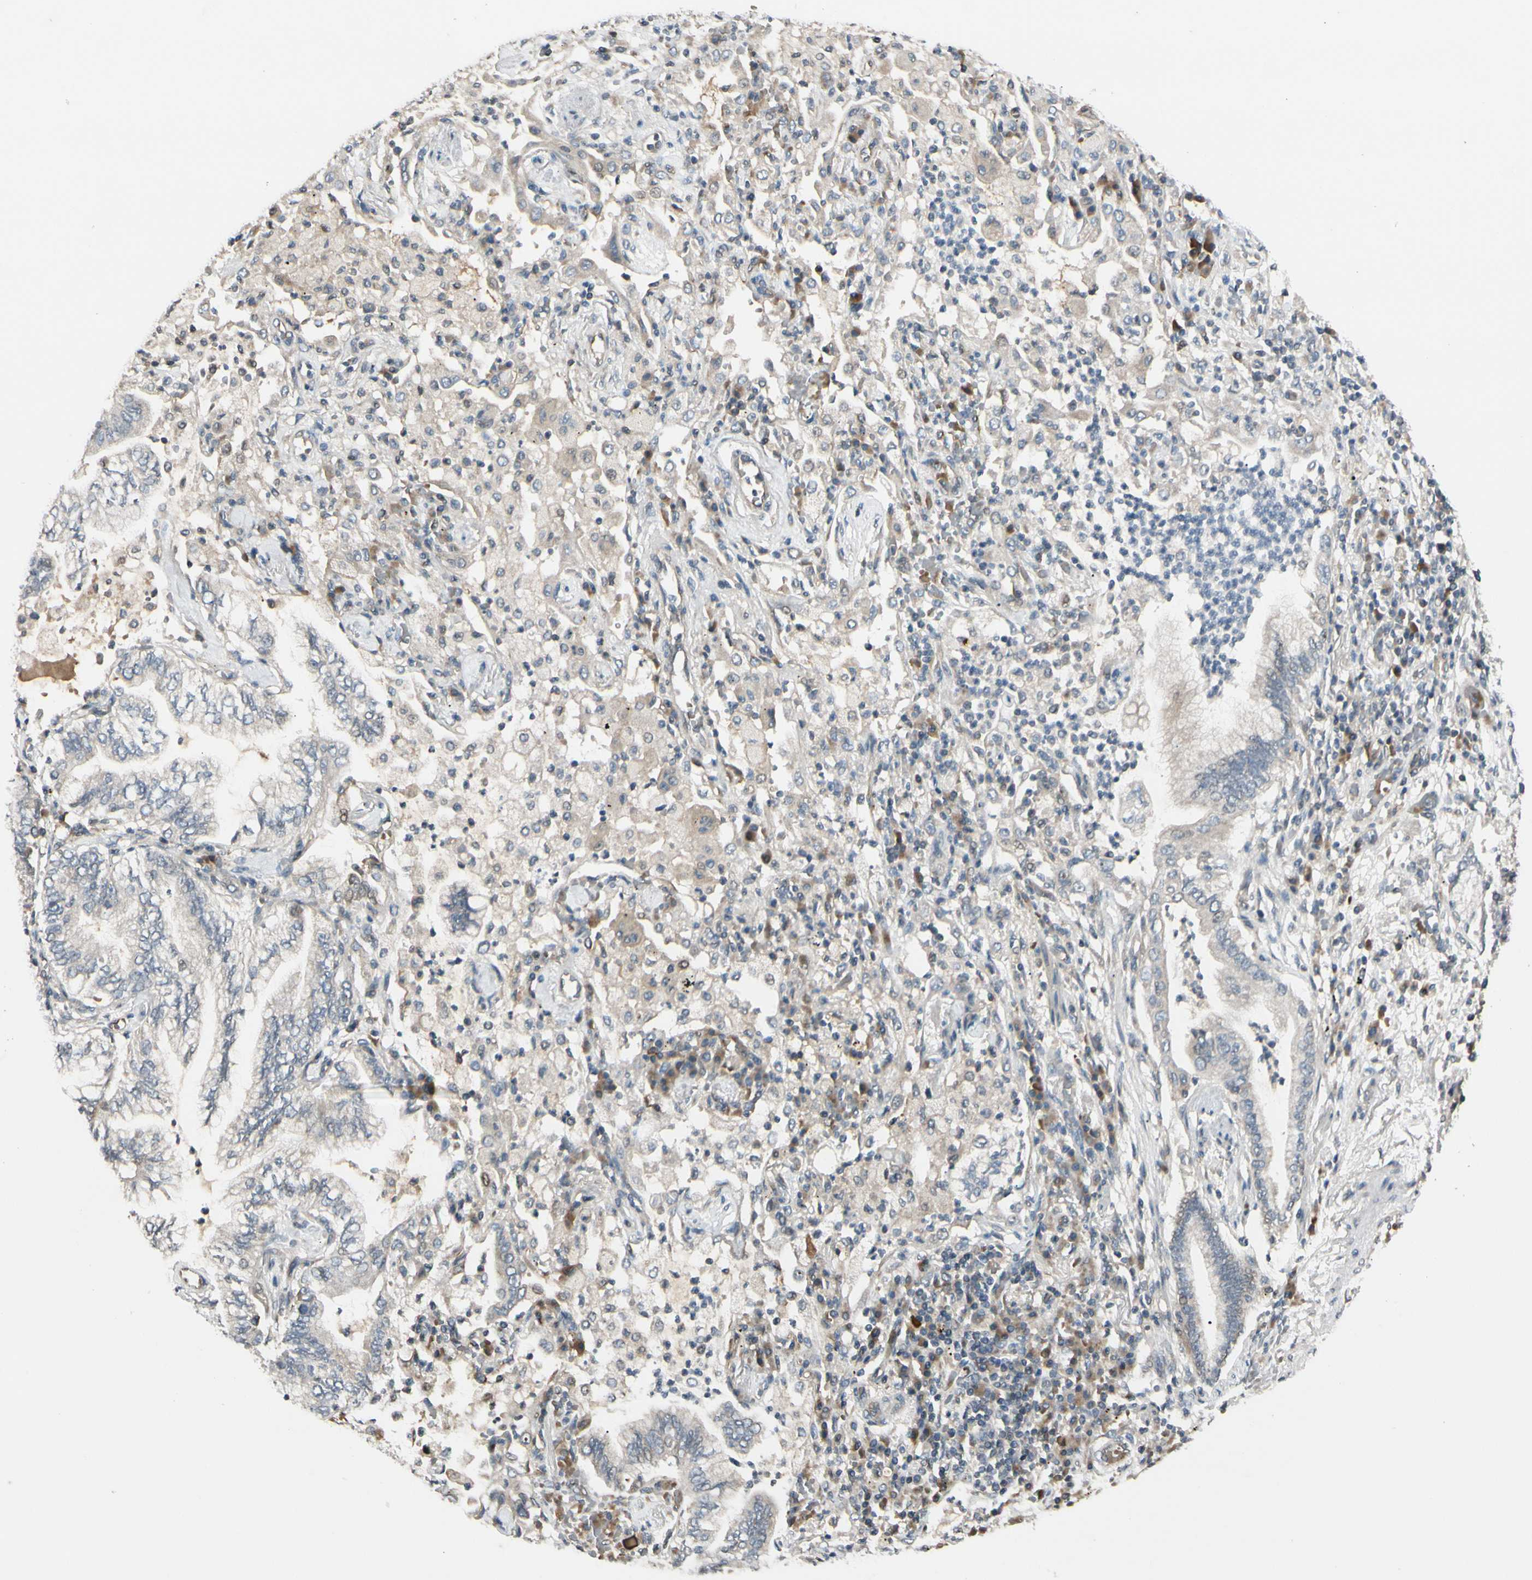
{"staining": {"intensity": "negative", "quantity": "none", "location": "none"}, "tissue": "lung cancer", "cell_type": "Tumor cells", "image_type": "cancer", "snomed": [{"axis": "morphology", "description": "Normal tissue, NOS"}, {"axis": "morphology", "description": "Adenocarcinoma, NOS"}, {"axis": "topography", "description": "Bronchus"}, {"axis": "topography", "description": "Lung"}], "caption": "Lung adenocarcinoma was stained to show a protein in brown. There is no significant staining in tumor cells.", "gene": "FGF10", "patient": {"sex": "female", "age": 70}}